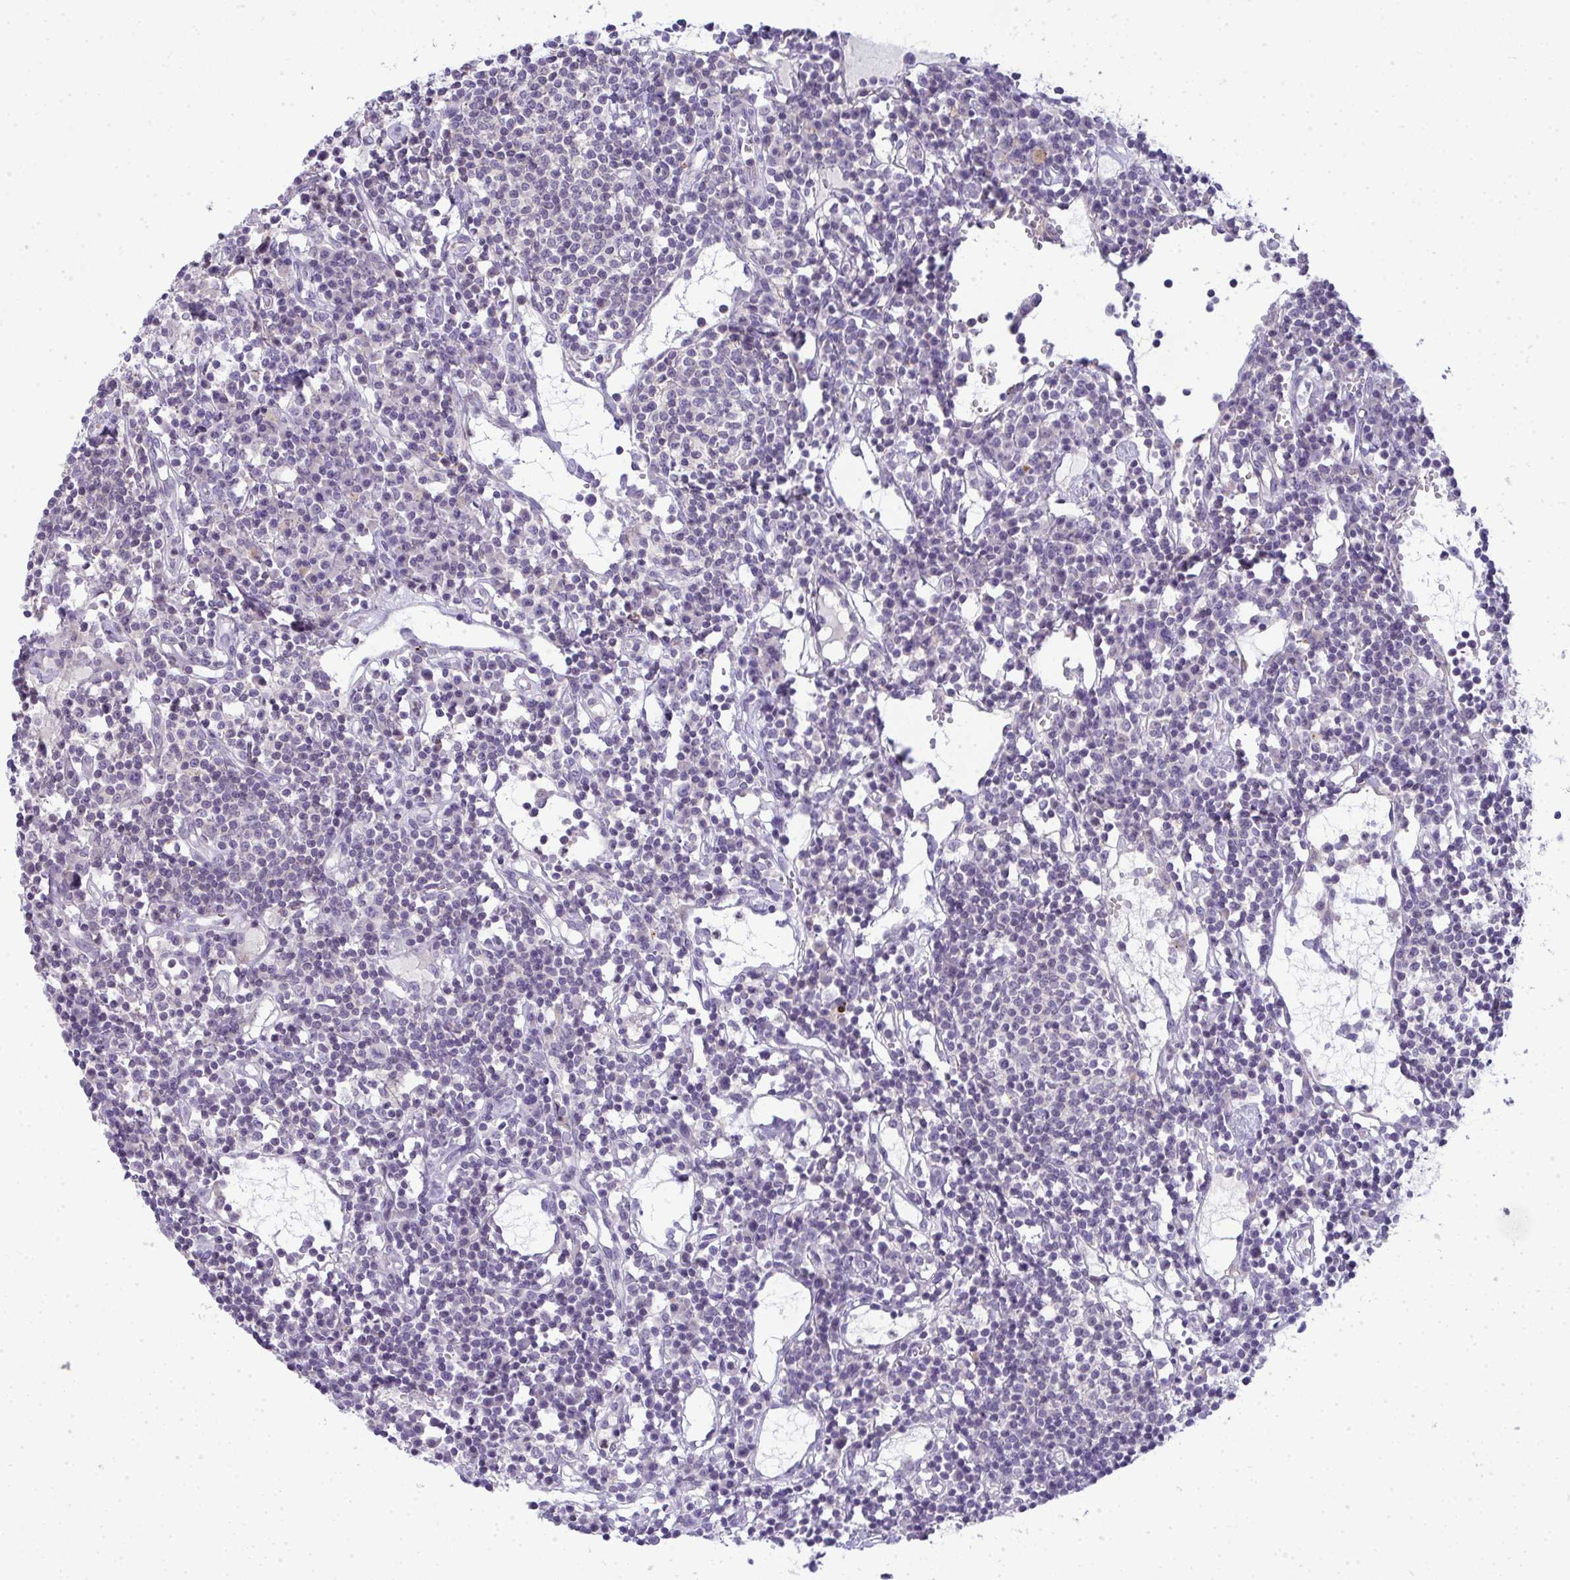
{"staining": {"intensity": "weak", "quantity": "<25%", "location": "cytoplasmic/membranous"}, "tissue": "lymph node", "cell_type": "Germinal center cells", "image_type": "normal", "snomed": [{"axis": "morphology", "description": "Normal tissue, NOS"}, {"axis": "topography", "description": "Lymph node"}], "caption": "Lymph node stained for a protein using immunohistochemistry displays no expression germinal center cells.", "gene": "VPS4B", "patient": {"sex": "female", "age": 78}}